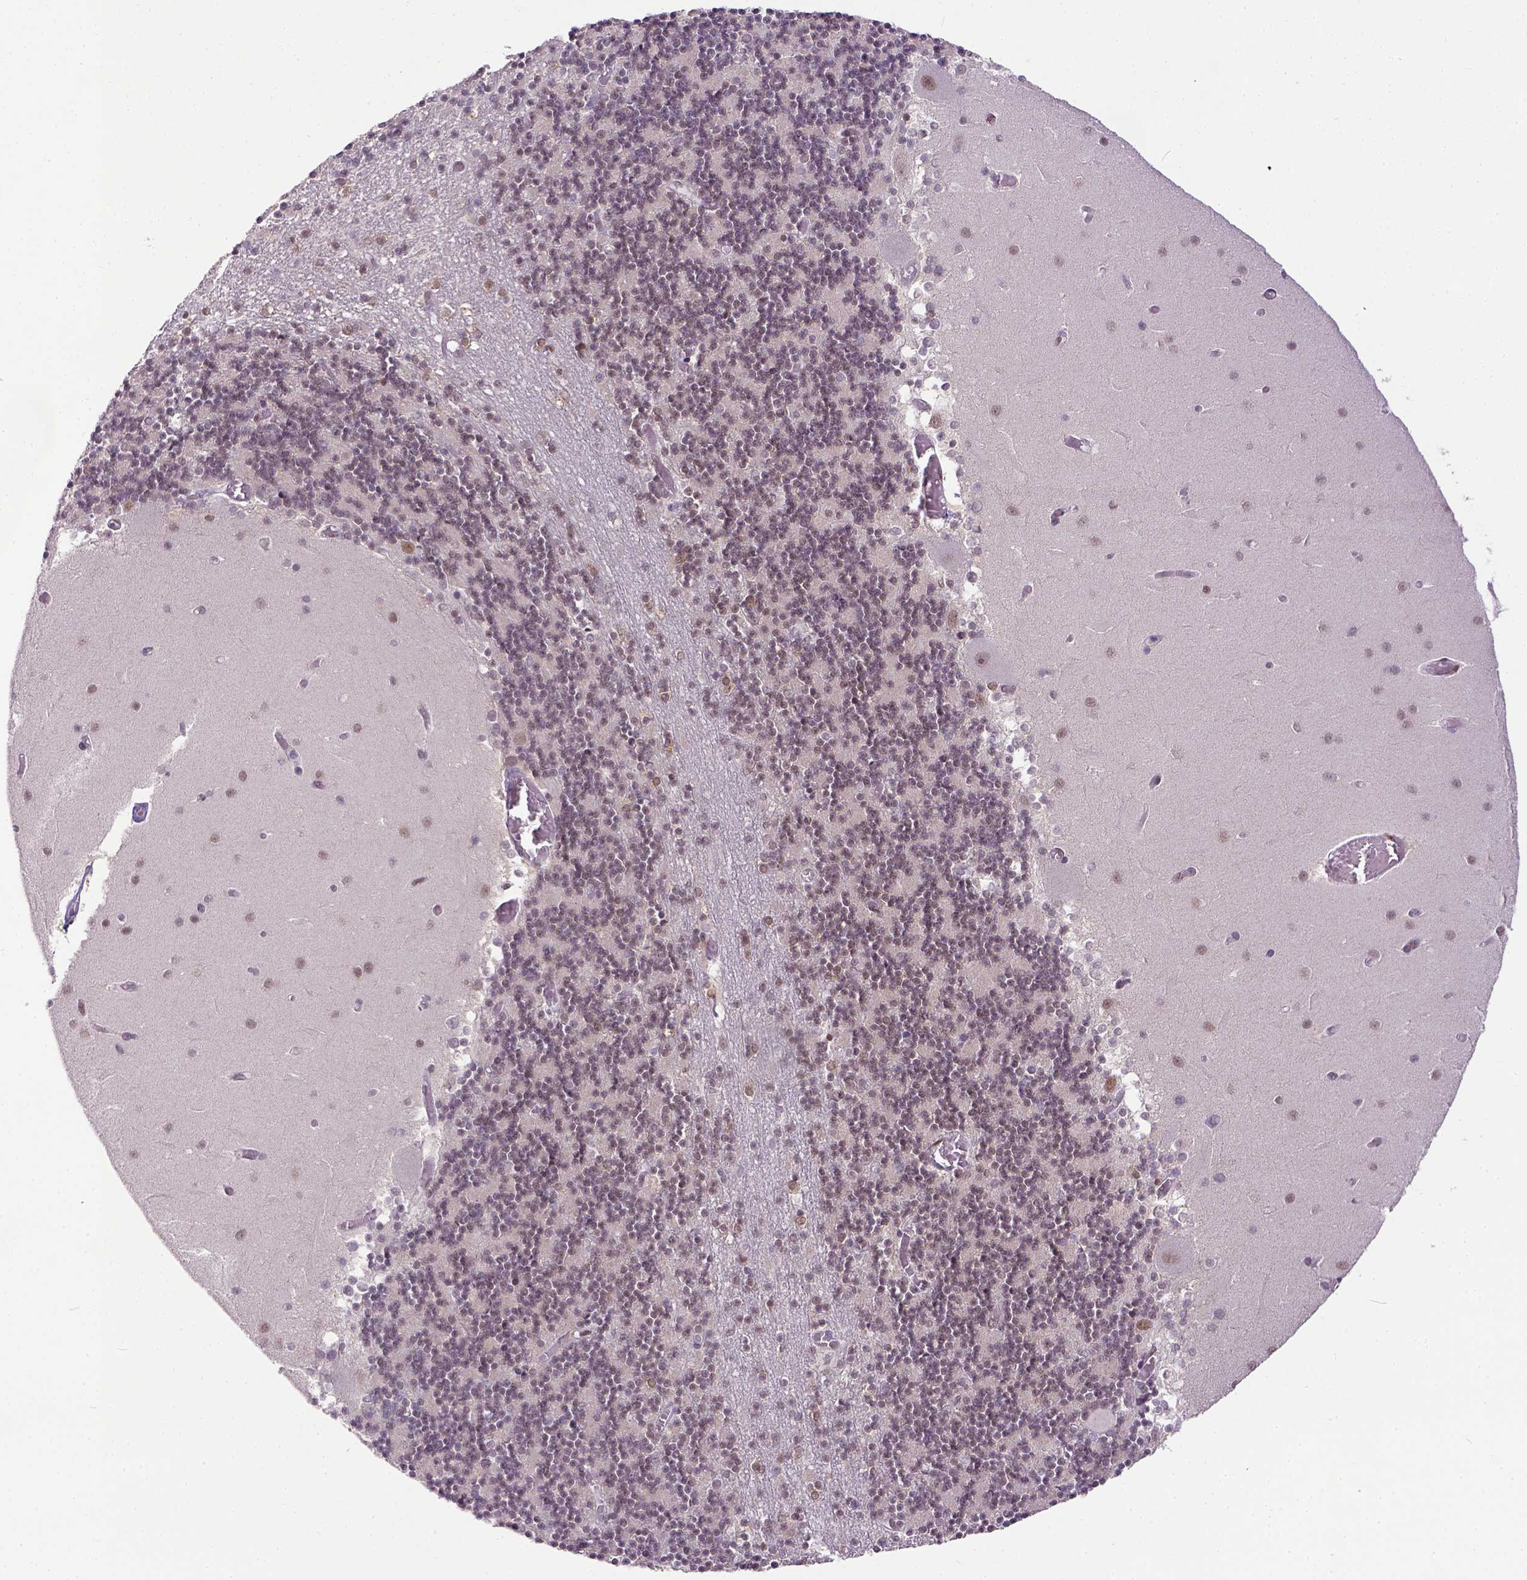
{"staining": {"intensity": "moderate", "quantity": ">75%", "location": "nuclear"}, "tissue": "cerebellum", "cell_type": "Cells in granular layer", "image_type": "normal", "snomed": [{"axis": "morphology", "description": "Normal tissue, NOS"}, {"axis": "topography", "description": "Cerebellum"}], "caption": "This is a micrograph of immunohistochemistry staining of unremarkable cerebellum, which shows moderate positivity in the nuclear of cells in granular layer.", "gene": "ERCC1", "patient": {"sex": "female", "age": 28}}